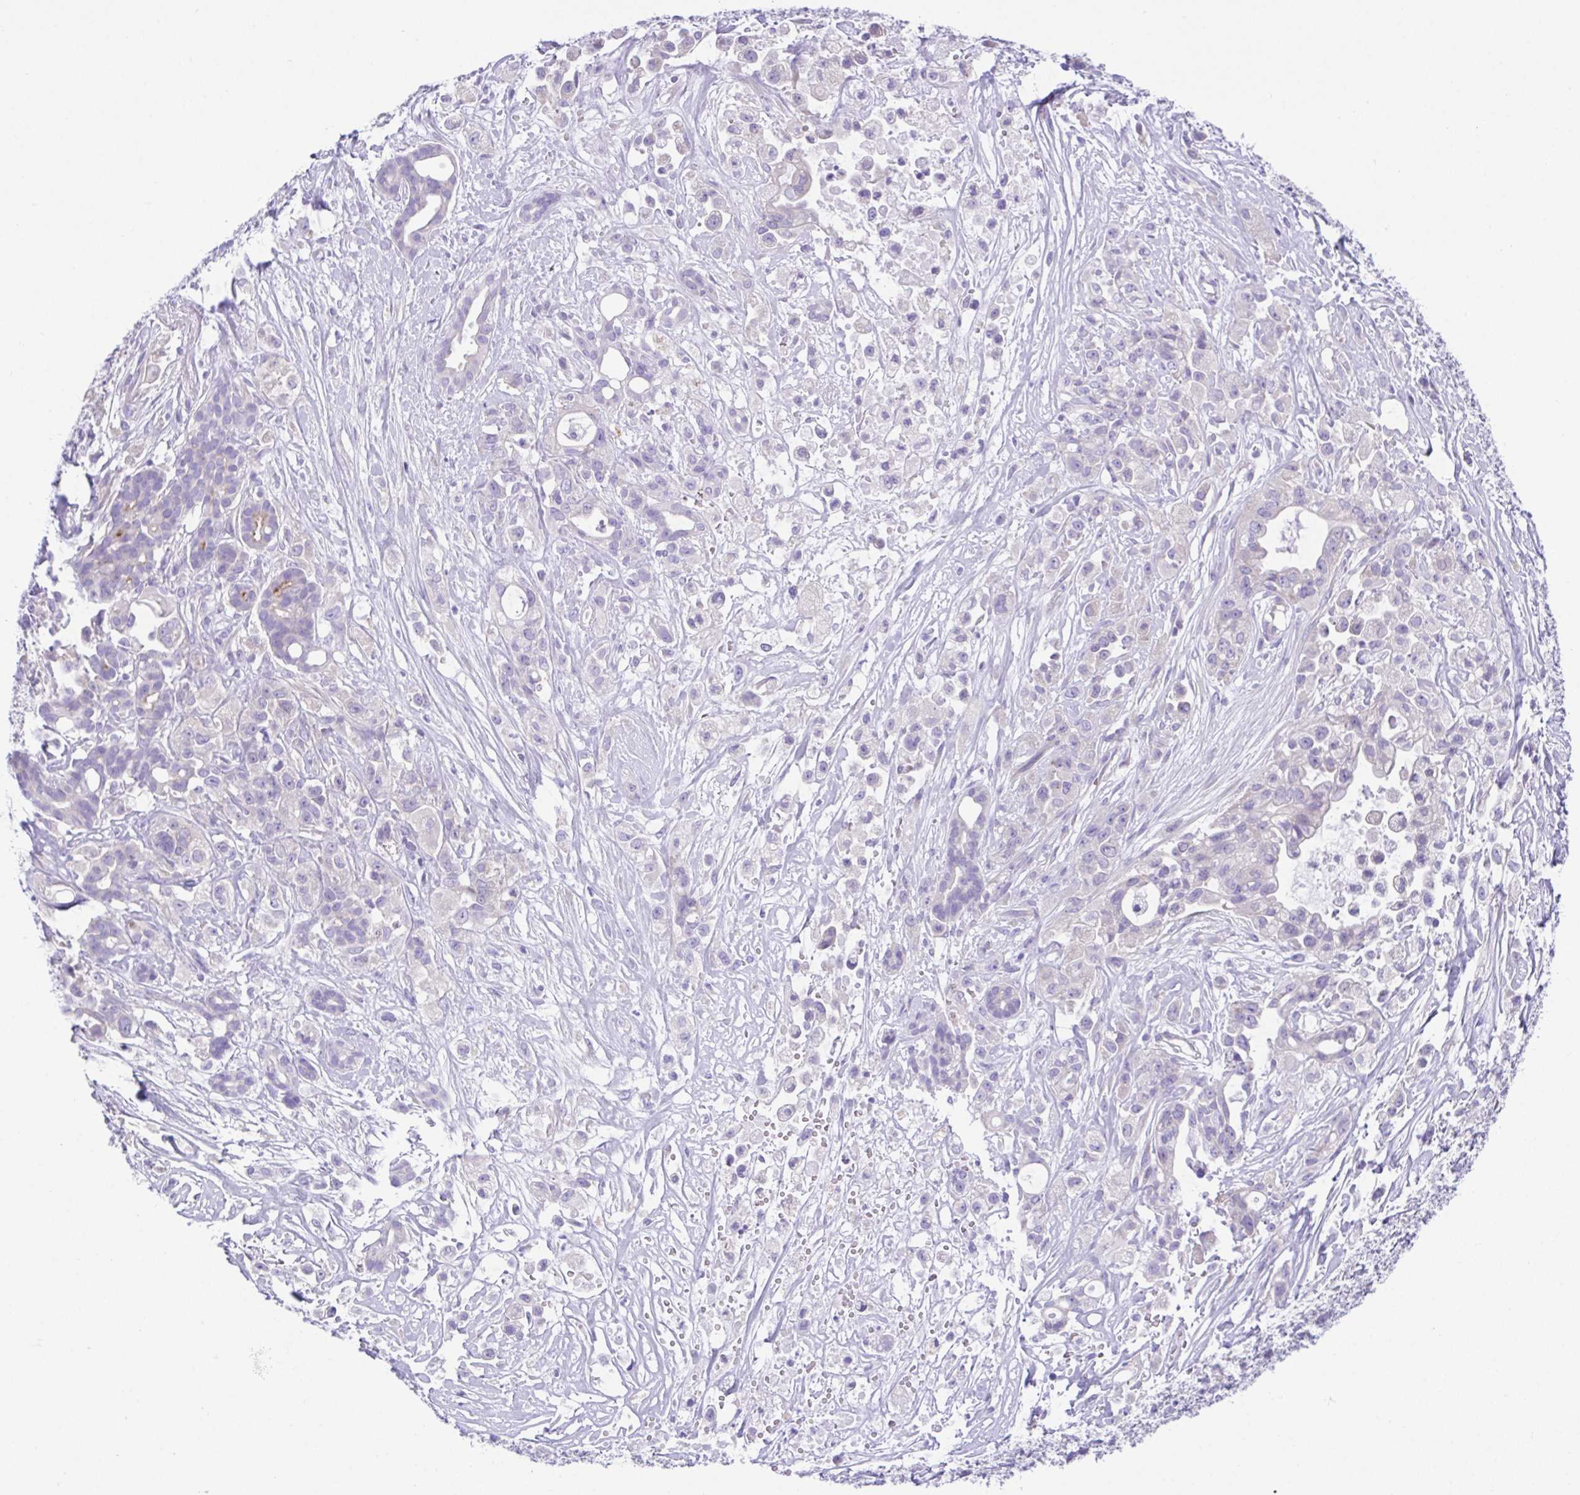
{"staining": {"intensity": "negative", "quantity": "none", "location": "none"}, "tissue": "pancreatic cancer", "cell_type": "Tumor cells", "image_type": "cancer", "snomed": [{"axis": "morphology", "description": "Adenocarcinoma, NOS"}, {"axis": "topography", "description": "Pancreas"}], "caption": "Human pancreatic cancer (adenocarcinoma) stained for a protein using immunohistochemistry (IHC) reveals no expression in tumor cells.", "gene": "LUZP4", "patient": {"sex": "male", "age": 44}}